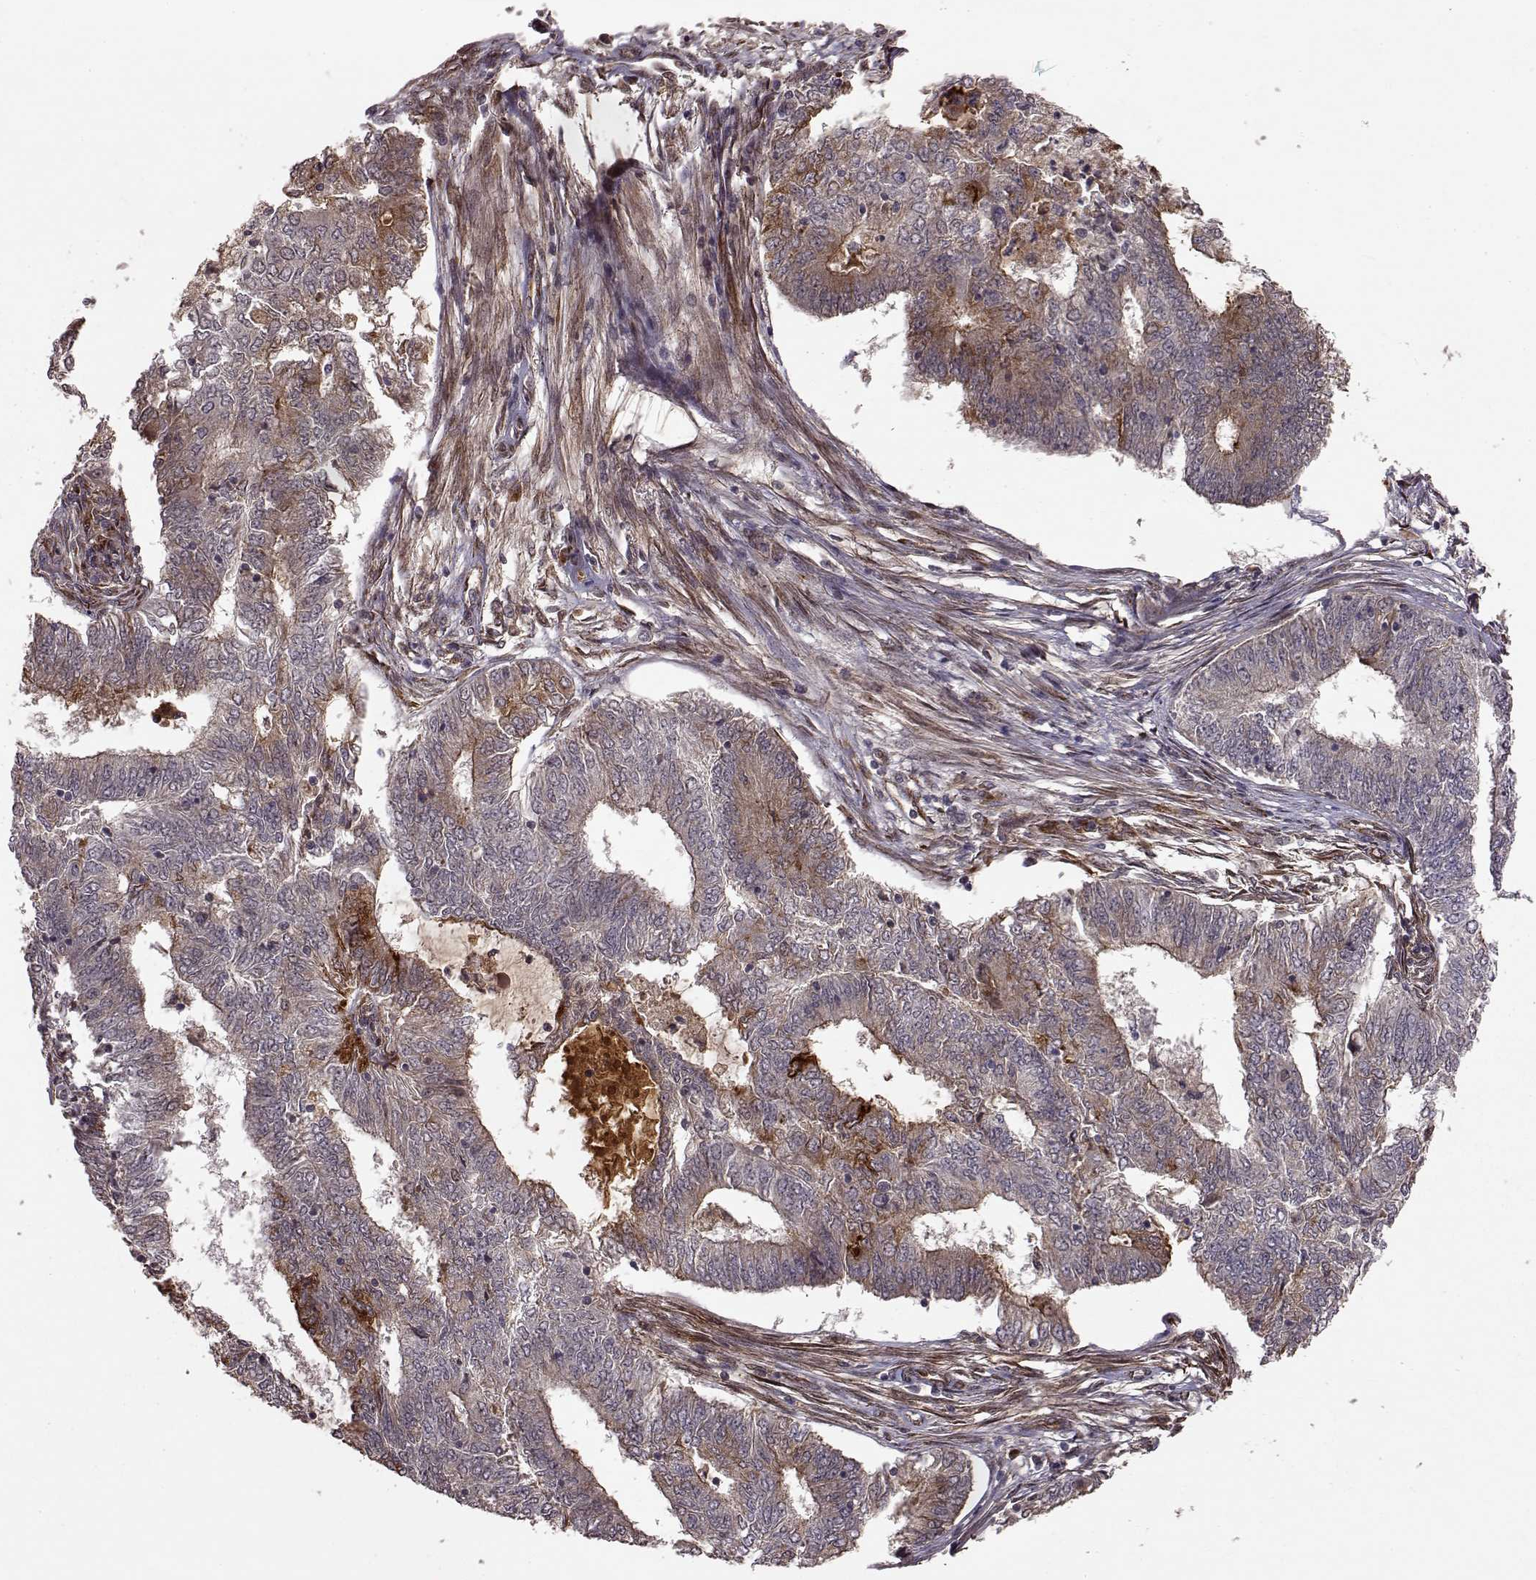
{"staining": {"intensity": "moderate", "quantity": "<25%", "location": "cytoplasmic/membranous"}, "tissue": "endometrial cancer", "cell_type": "Tumor cells", "image_type": "cancer", "snomed": [{"axis": "morphology", "description": "Adenocarcinoma, NOS"}, {"axis": "topography", "description": "Endometrium"}], "caption": "Tumor cells reveal low levels of moderate cytoplasmic/membranous staining in about <25% of cells in human adenocarcinoma (endometrial).", "gene": "FSTL1", "patient": {"sex": "female", "age": 62}}